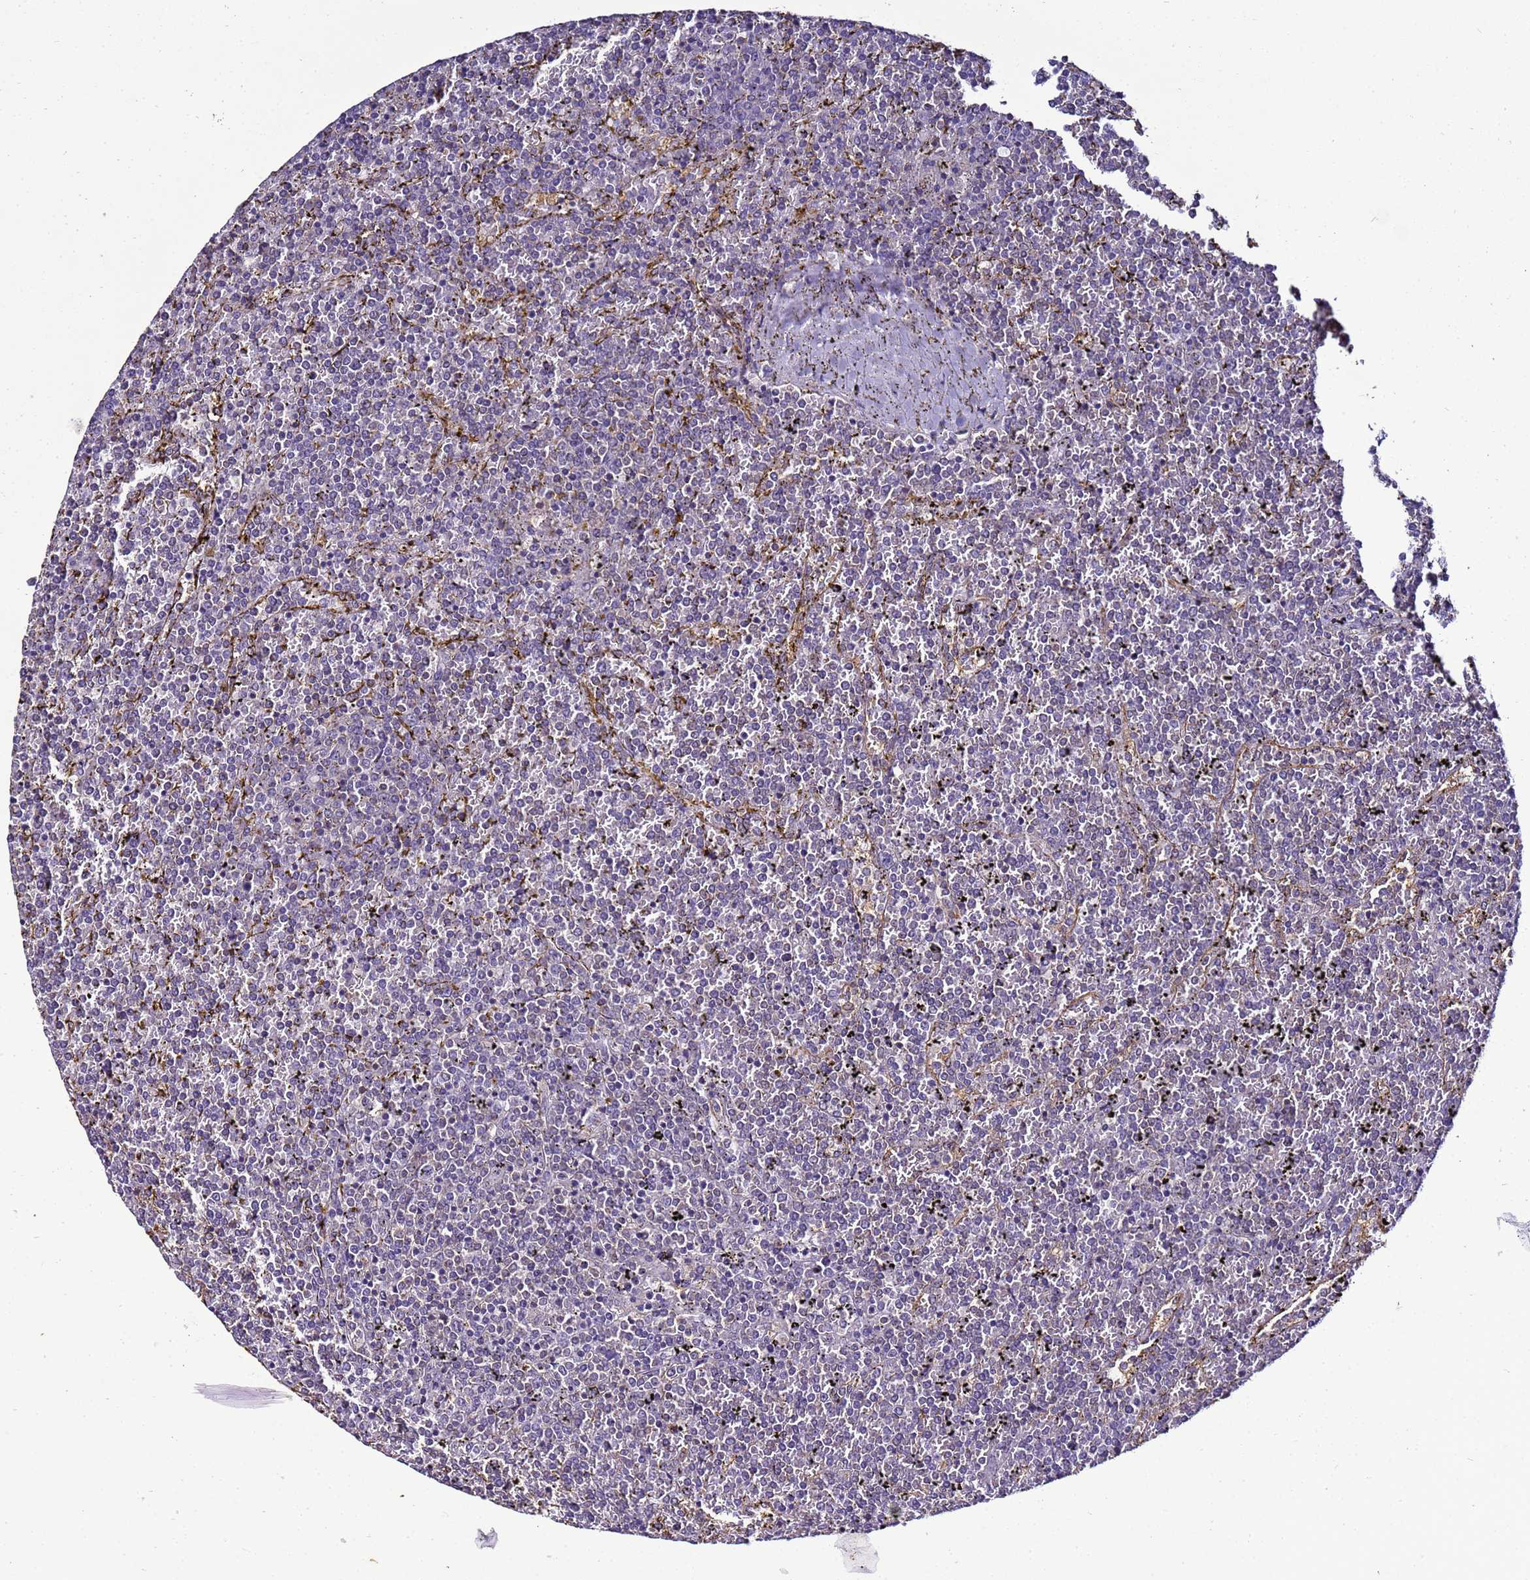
{"staining": {"intensity": "negative", "quantity": "none", "location": "none"}, "tissue": "lymphoma", "cell_type": "Tumor cells", "image_type": "cancer", "snomed": [{"axis": "morphology", "description": "Malignant lymphoma, non-Hodgkin's type, Low grade"}, {"axis": "topography", "description": "Spleen"}], "caption": "IHC of malignant lymphoma, non-Hodgkin's type (low-grade) reveals no staining in tumor cells.", "gene": "ENOPH1", "patient": {"sex": "female", "age": 19}}